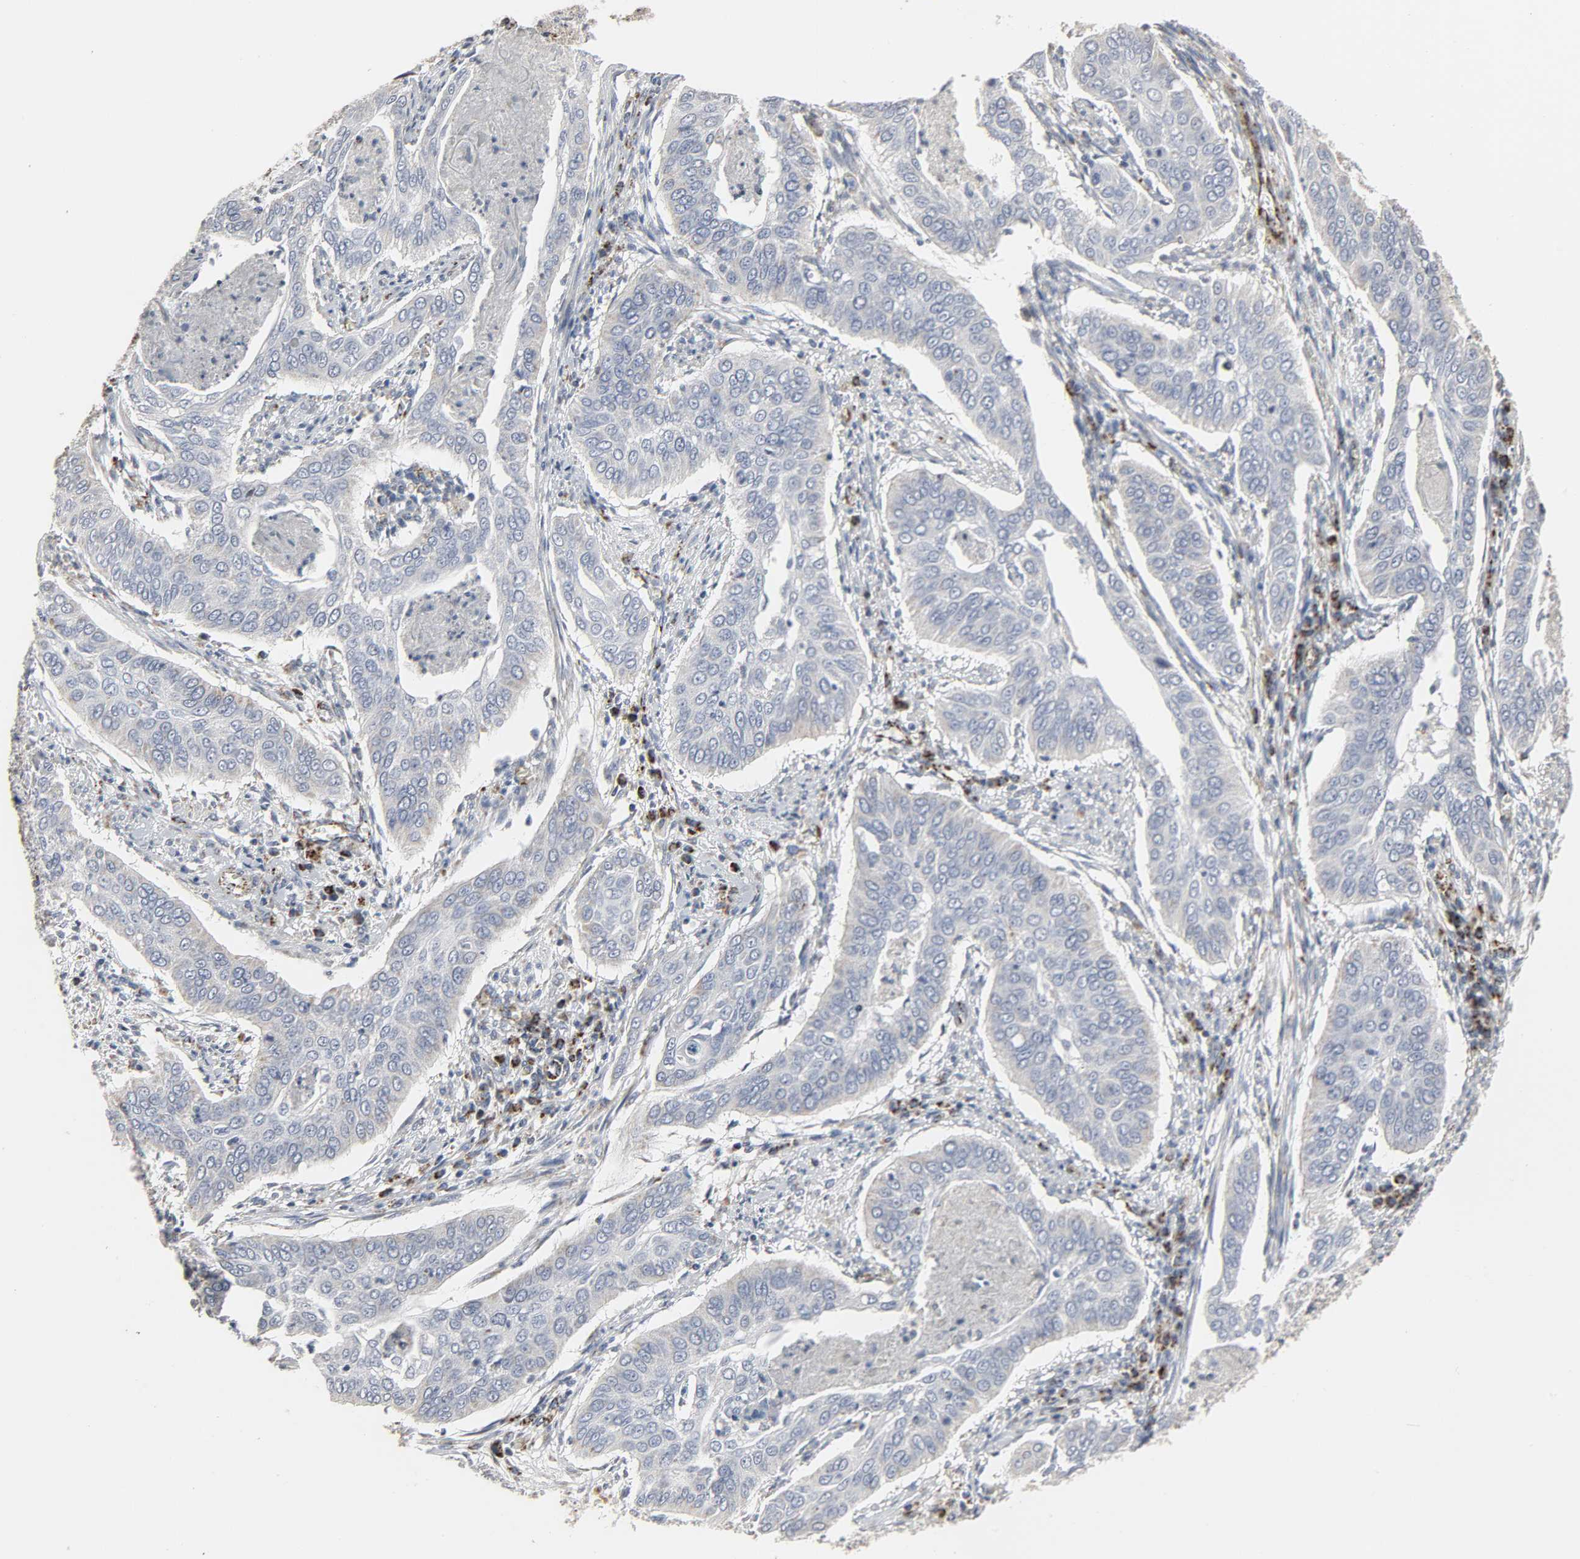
{"staining": {"intensity": "weak", "quantity": "<25%", "location": "cytoplasmic/membranous"}, "tissue": "cervical cancer", "cell_type": "Tumor cells", "image_type": "cancer", "snomed": [{"axis": "morphology", "description": "Squamous cell carcinoma, NOS"}, {"axis": "topography", "description": "Cervix"}], "caption": "An image of human cervical cancer (squamous cell carcinoma) is negative for staining in tumor cells.", "gene": "ACAT1", "patient": {"sex": "female", "age": 39}}